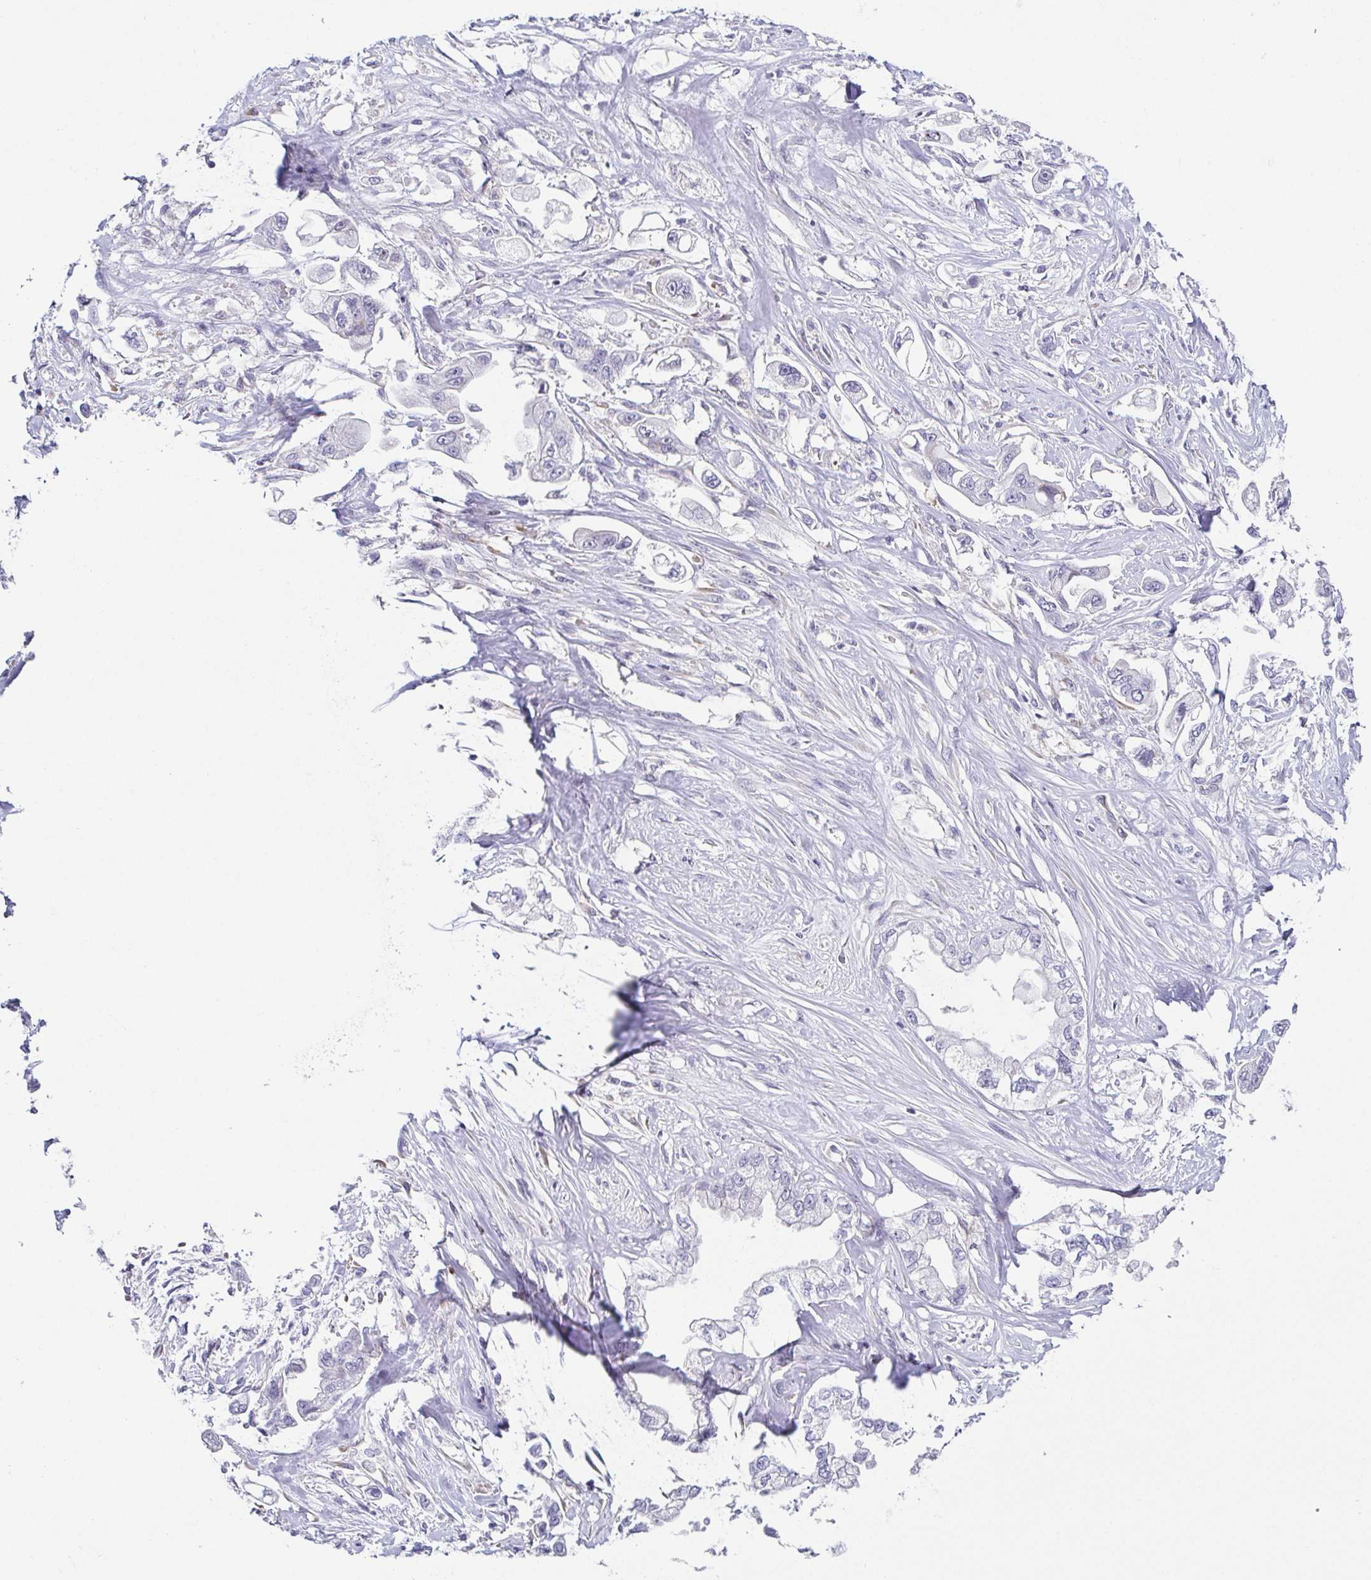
{"staining": {"intensity": "negative", "quantity": "none", "location": "none"}, "tissue": "stomach cancer", "cell_type": "Tumor cells", "image_type": "cancer", "snomed": [{"axis": "morphology", "description": "Adenocarcinoma, NOS"}, {"axis": "topography", "description": "Stomach"}], "caption": "DAB immunohistochemical staining of human stomach cancer (adenocarcinoma) exhibits no significant positivity in tumor cells.", "gene": "FAM162B", "patient": {"sex": "male", "age": 62}}